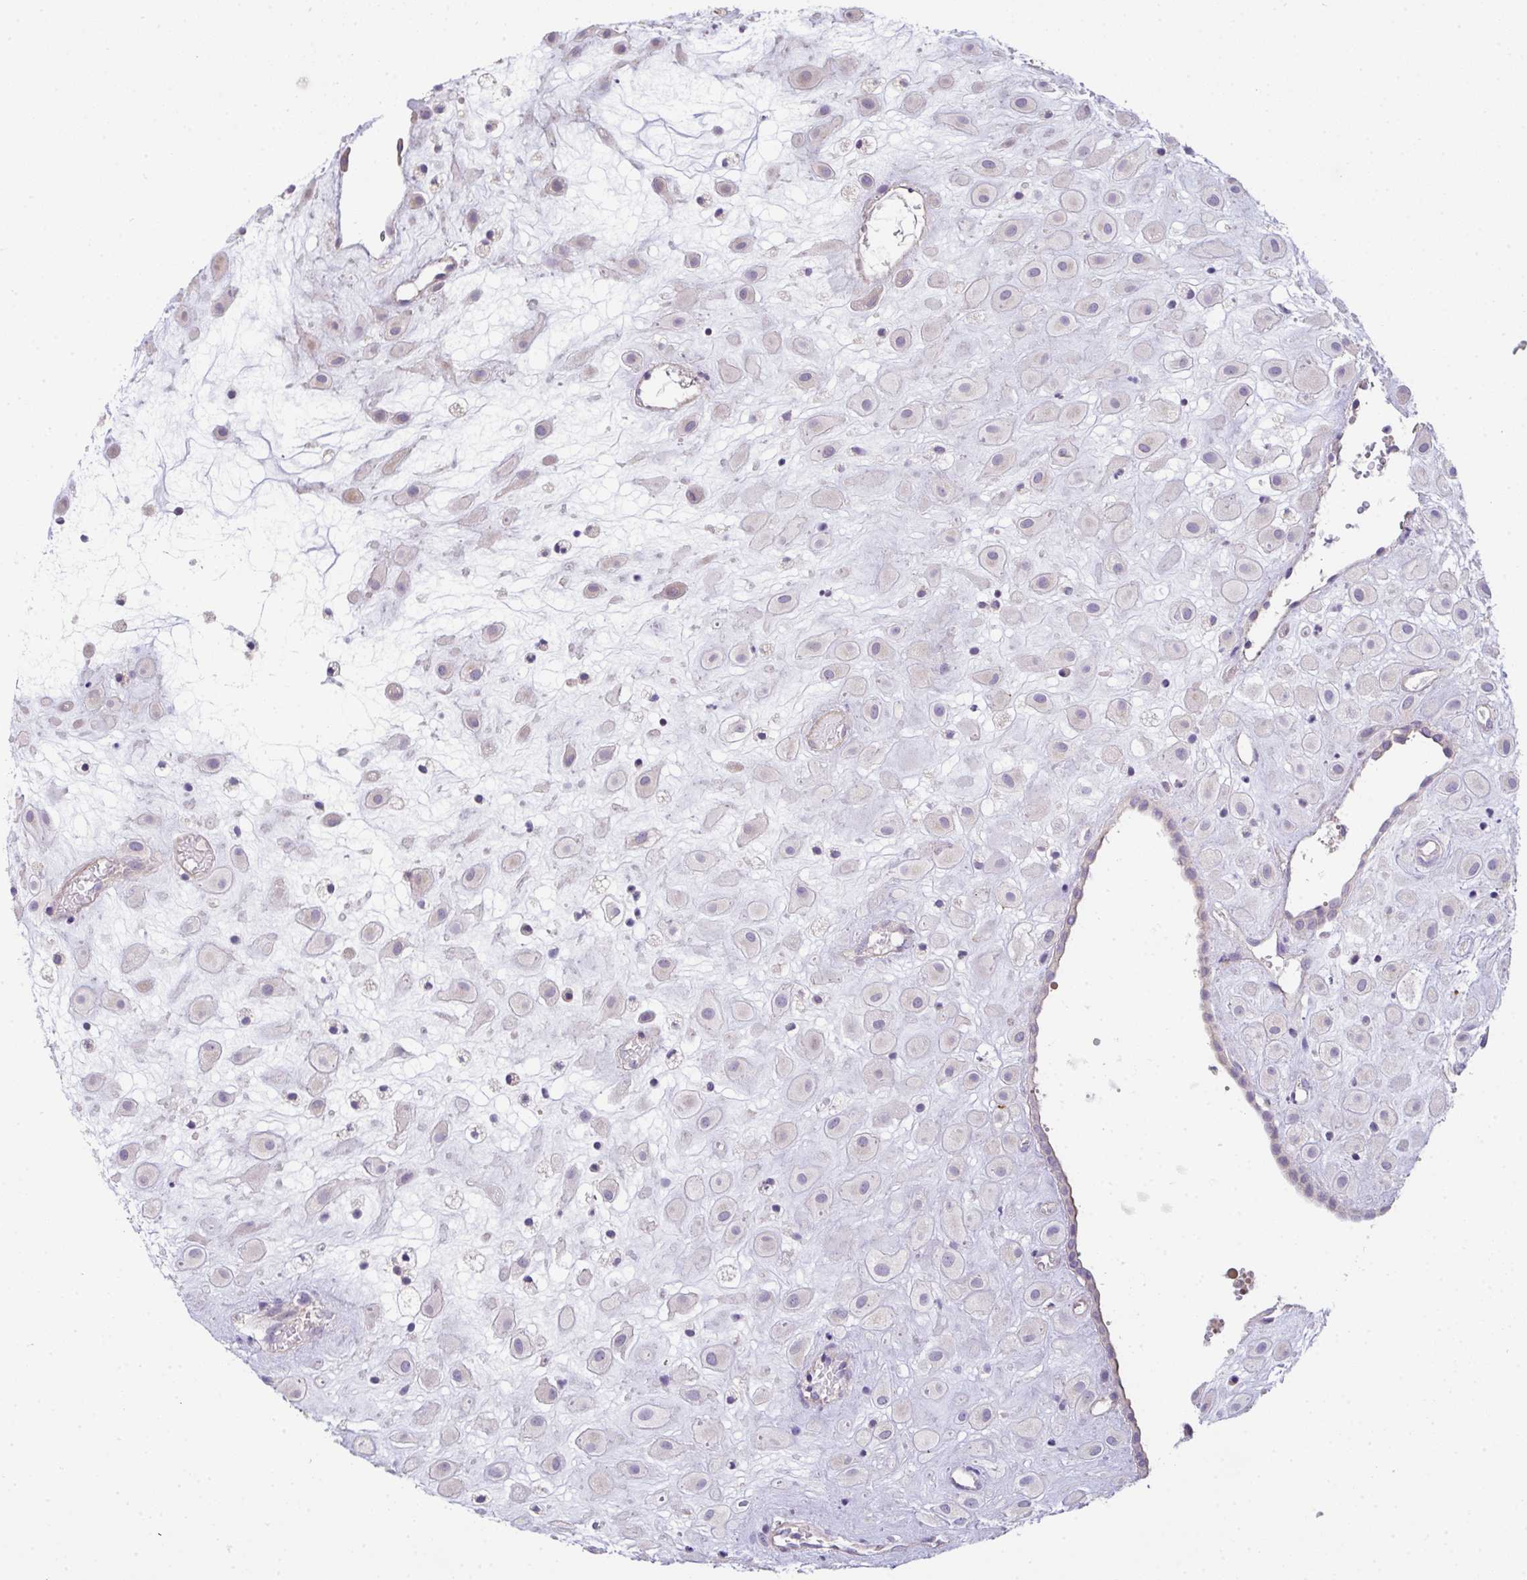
{"staining": {"intensity": "negative", "quantity": "none", "location": "none"}, "tissue": "placenta", "cell_type": "Decidual cells", "image_type": "normal", "snomed": [{"axis": "morphology", "description": "Normal tissue, NOS"}, {"axis": "topography", "description": "Placenta"}], "caption": "Immunohistochemistry (IHC) image of benign human placenta stained for a protein (brown), which exhibits no positivity in decidual cells.", "gene": "FILIP1", "patient": {"sex": "female", "age": 24}}